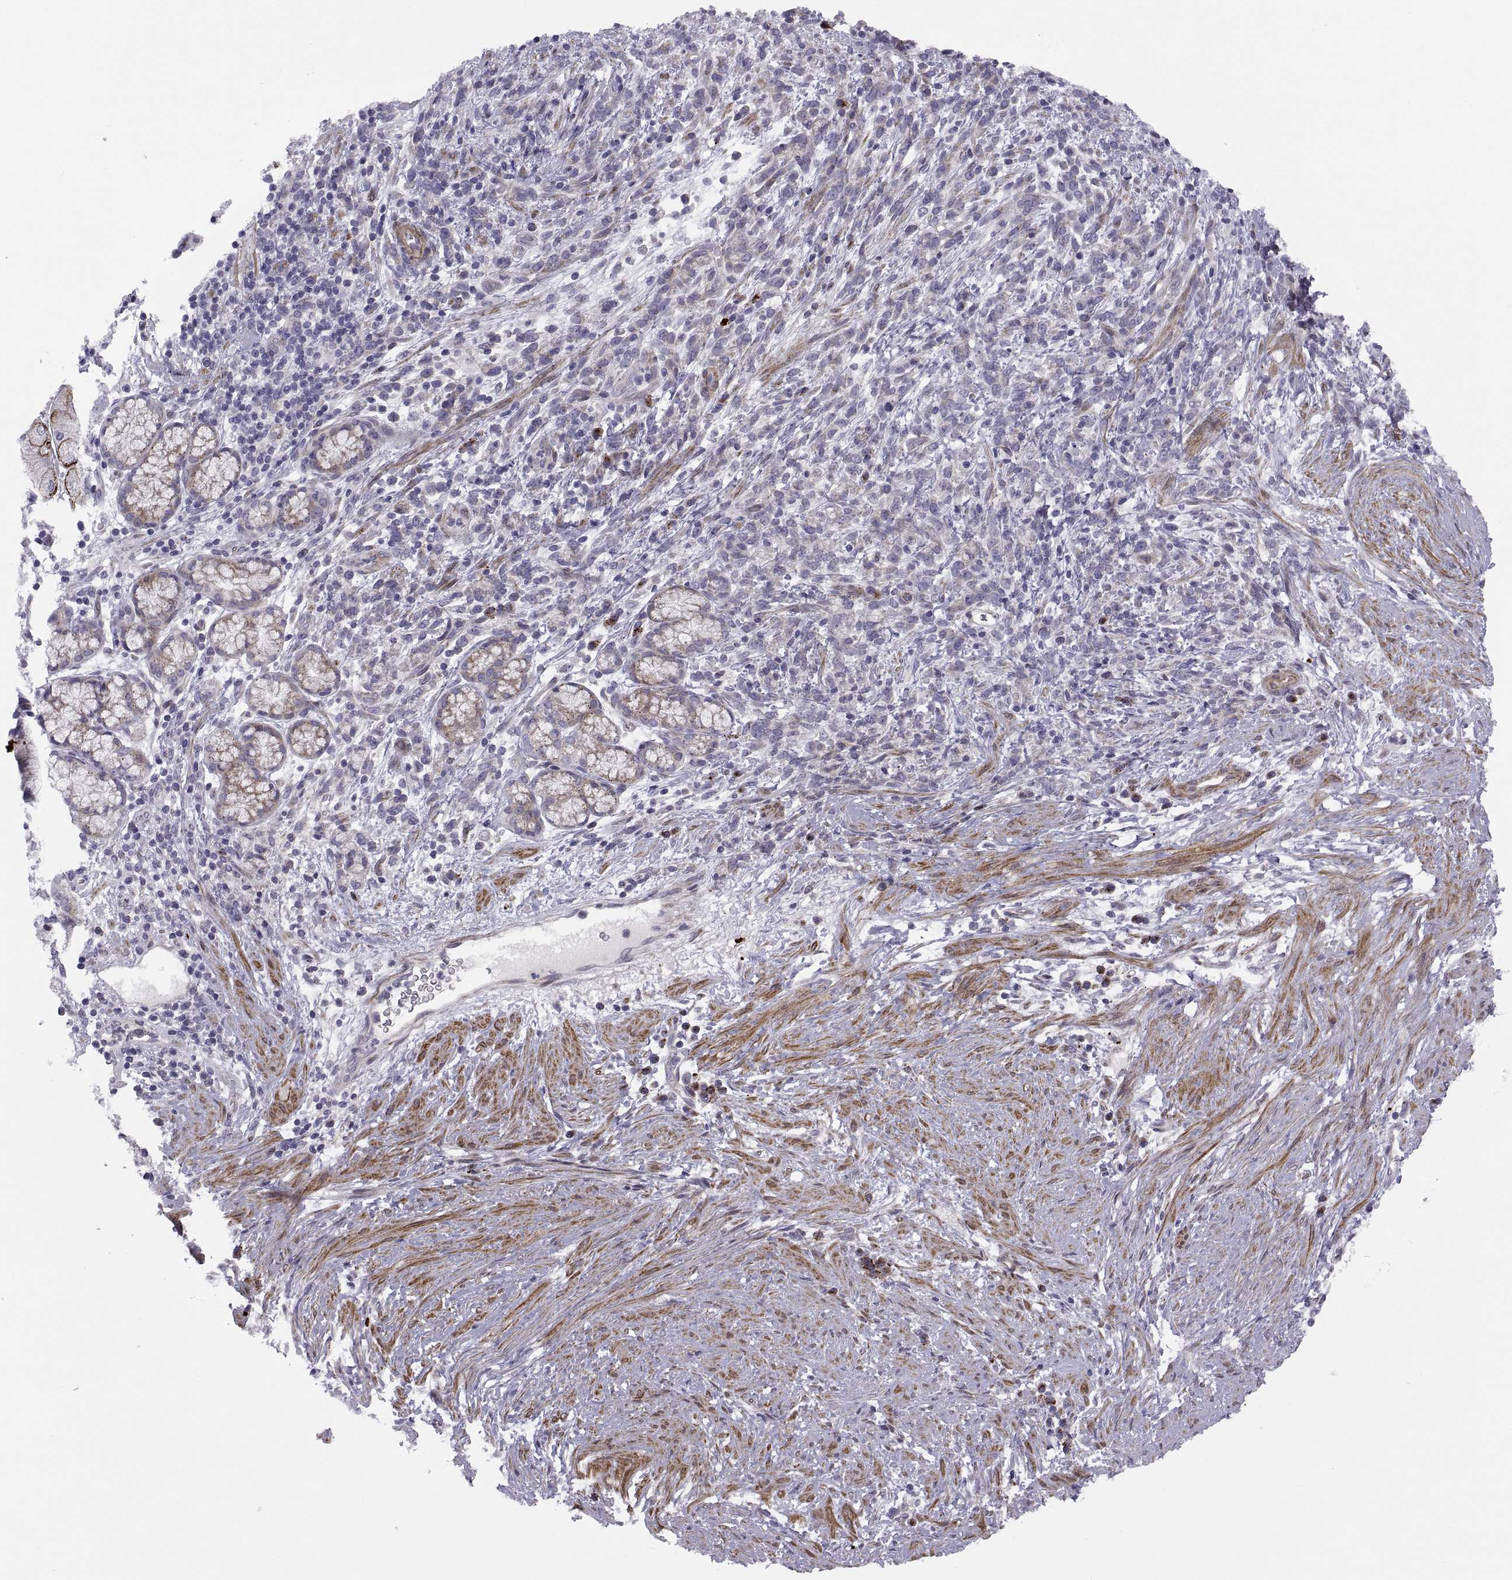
{"staining": {"intensity": "negative", "quantity": "none", "location": "none"}, "tissue": "stomach cancer", "cell_type": "Tumor cells", "image_type": "cancer", "snomed": [{"axis": "morphology", "description": "Adenocarcinoma, NOS"}, {"axis": "topography", "description": "Stomach"}], "caption": "A photomicrograph of human adenocarcinoma (stomach) is negative for staining in tumor cells.", "gene": "TMEM158", "patient": {"sex": "female", "age": 57}}